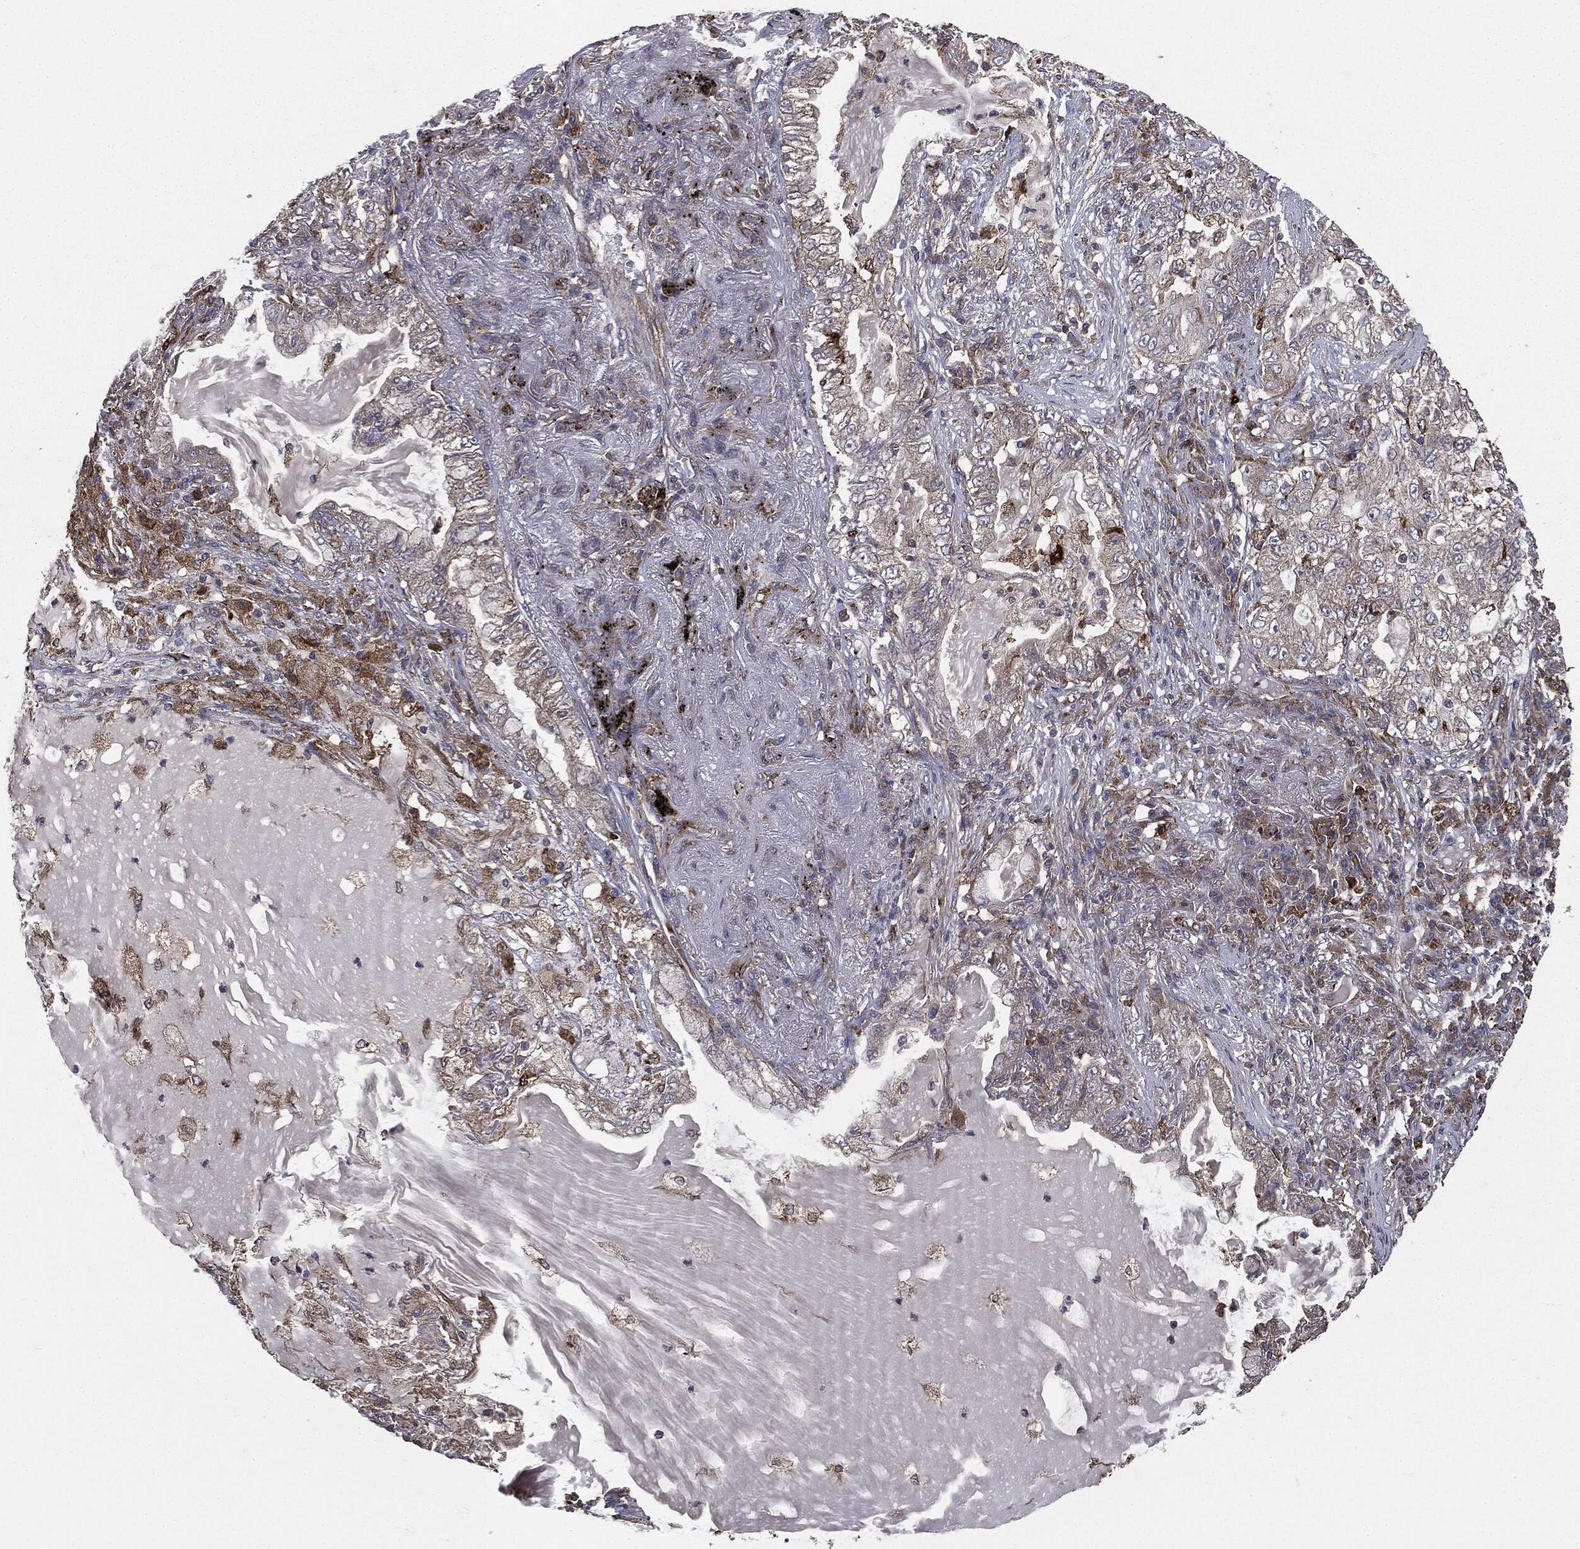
{"staining": {"intensity": "negative", "quantity": "none", "location": "none"}, "tissue": "lung cancer", "cell_type": "Tumor cells", "image_type": "cancer", "snomed": [{"axis": "morphology", "description": "Adenocarcinoma, NOS"}, {"axis": "topography", "description": "Lung"}], "caption": "High magnification brightfield microscopy of lung adenocarcinoma stained with DAB (3,3'-diaminobenzidine) (brown) and counterstained with hematoxylin (blue): tumor cells show no significant expression.", "gene": "PLOD3", "patient": {"sex": "female", "age": 73}}